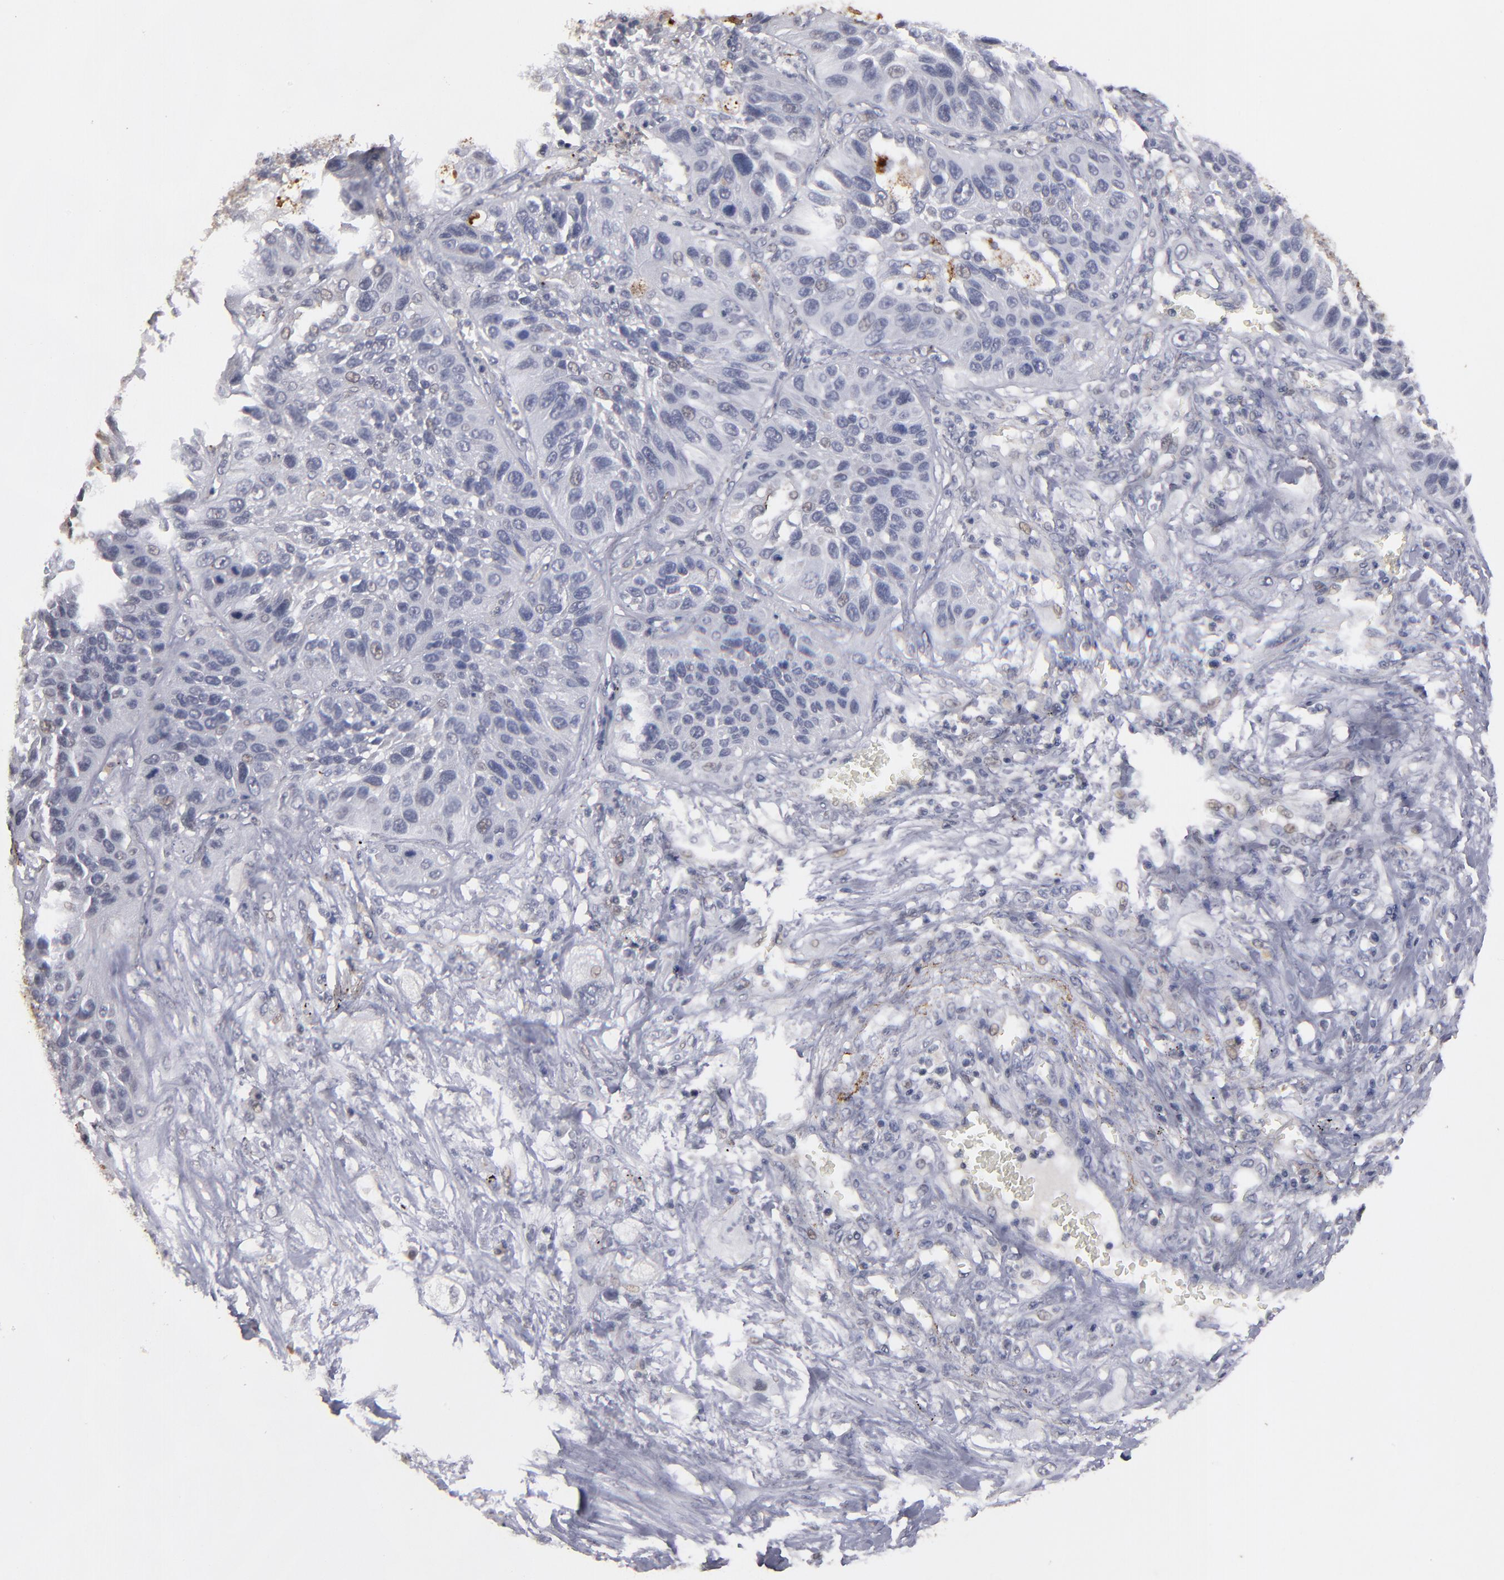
{"staining": {"intensity": "weak", "quantity": "<25%", "location": "cytoplasmic/membranous"}, "tissue": "lung cancer", "cell_type": "Tumor cells", "image_type": "cancer", "snomed": [{"axis": "morphology", "description": "Squamous cell carcinoma, NOS"}, {"axis": "topography", "description": "Lung"}], "caption": "This image is of squamous cell carcinoma (lung) stained with IHC to label a protein in brown with the nuclei are counter-stained blue. There is no expression in tumor cells.", "gene": "GPM6B", "patient": {"sex": "female", "age": 76}}